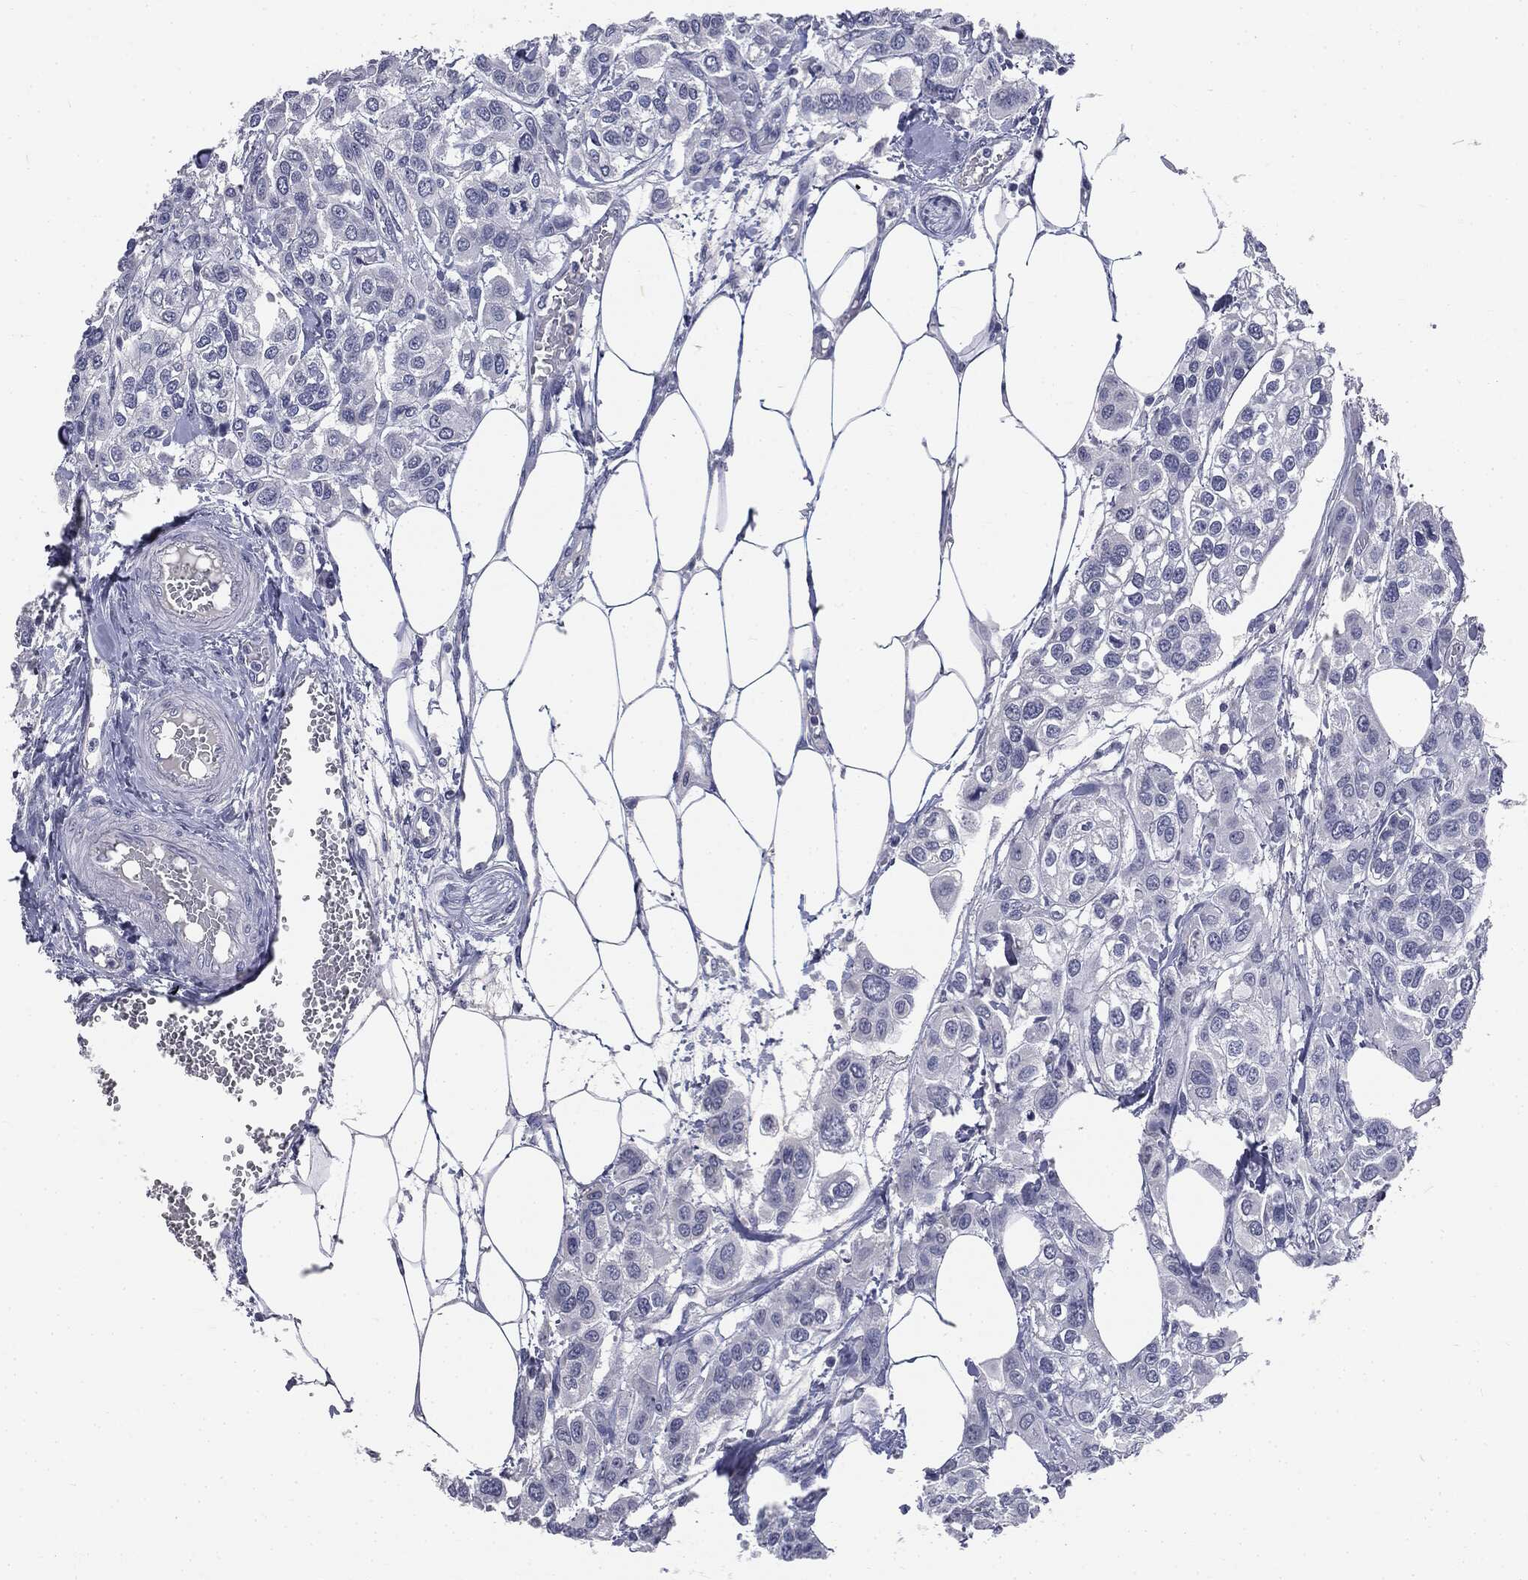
{"staining": {"intensity": "negative", "quantity": "none", "location": "none"}, "tissue": "urothelial cancer", "cell_type": "Tumor cells", "image_type": "cancer", "snomed": [{"axis": "morphology", "description": "Urothelial carcinoma, High grade"}, {"axis": "topography", "description": "Urinary bladder"}], "caption": "Urothelial carcinoma (high-grade) was stained to show a protein in brown. There is no significant positivity in tumor cells. (Brightfield microscopy of DAB (3,3'-diaminobenzidine) immunohistochemistry (IHC) at high magnification).", "gene": "AFP", "patient": {"sex": "male", "age": 67}}